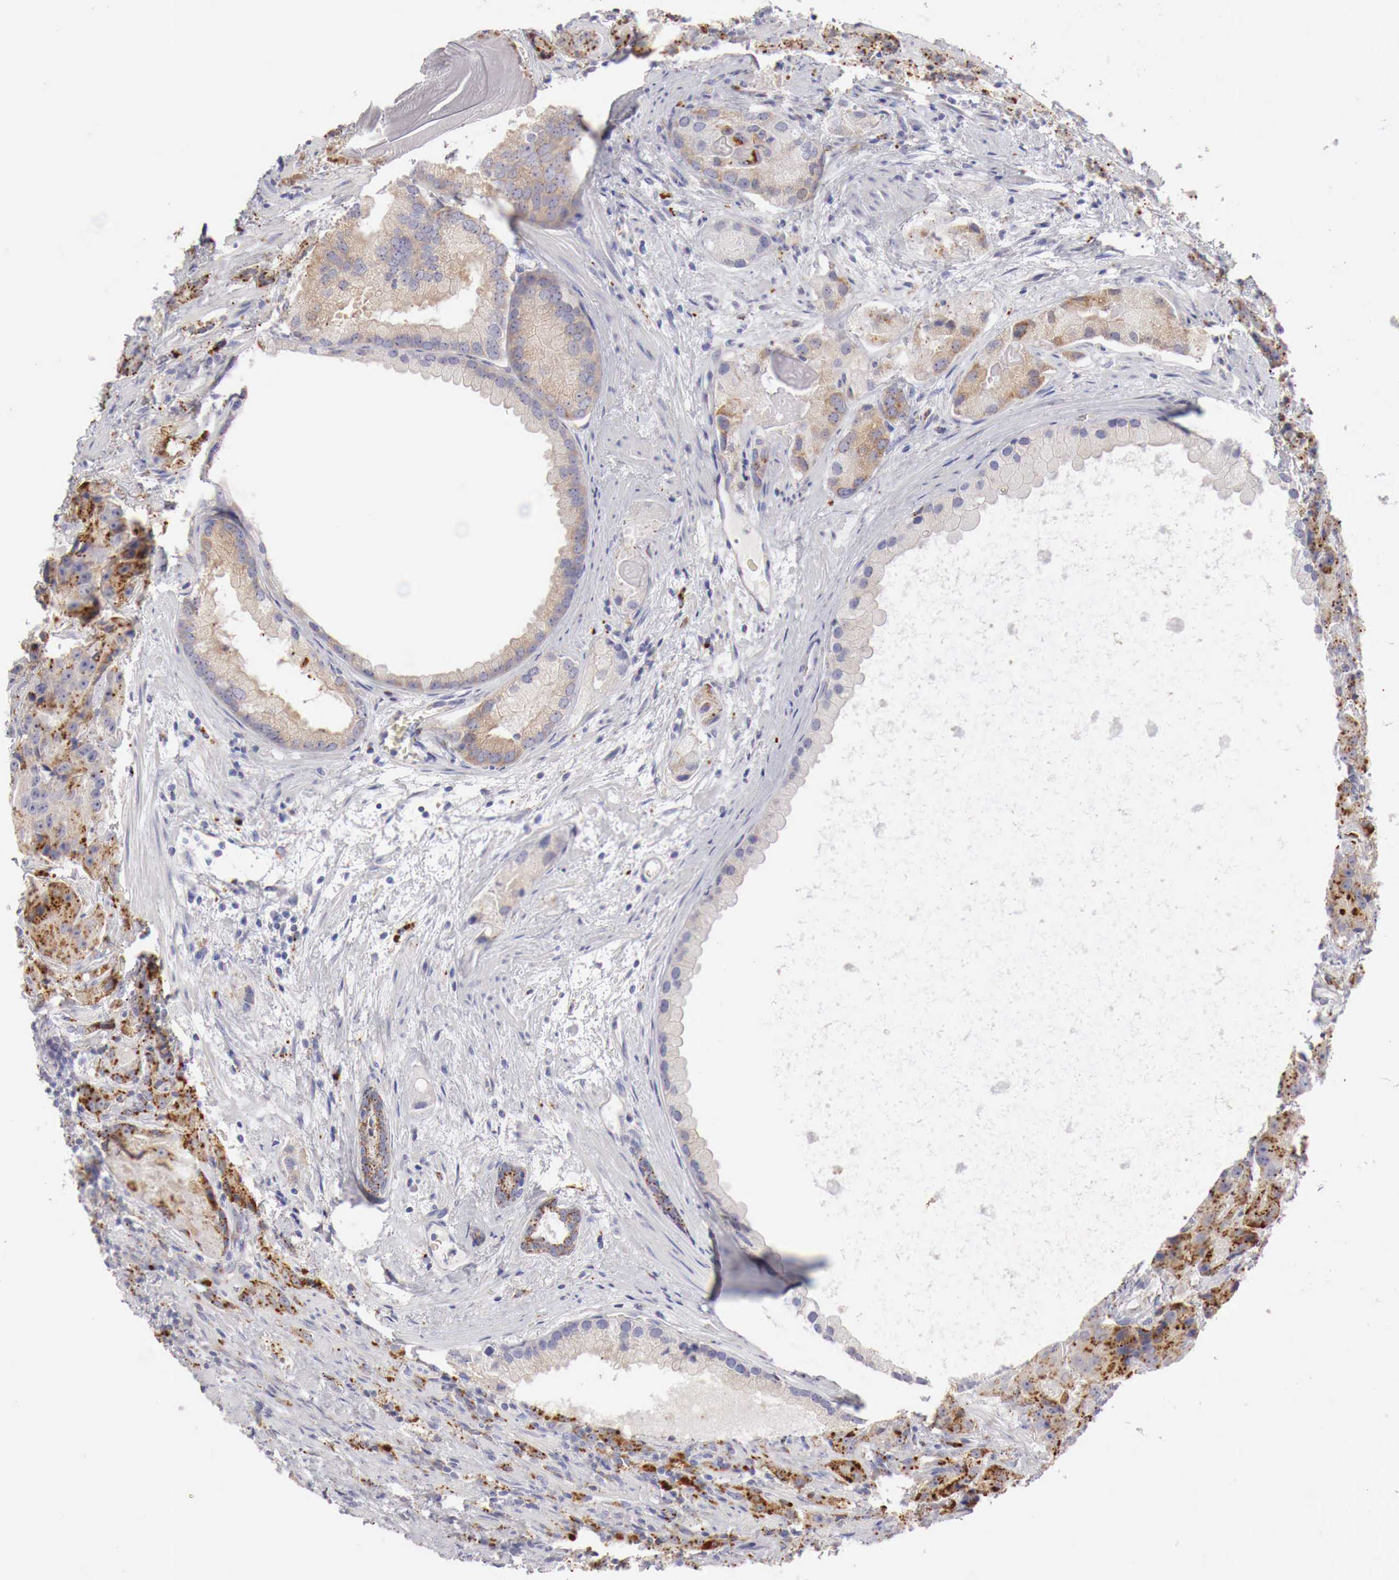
{"staining": {"intensity": "moderate", "quantity": ">75%", "location": "cytoplasmic/membranous"}, "tissue": "prostate cancer", "cell_type": "Tumor cells", "image_type": "cancer", "snomed": [{"axis": "morphology", "description": "Adenocarcinoma, Medium grade"}, {"axis": "topography", "description": "Prostate"}], "caption": "Moderate cytoplasmic/membranous protein expression is present in approximately >75% of tumor cells in prostate cancer (medium-grade adenocarcinoma).", "gene": "GLA", "patient": {"sex": "male", "age": 70}}